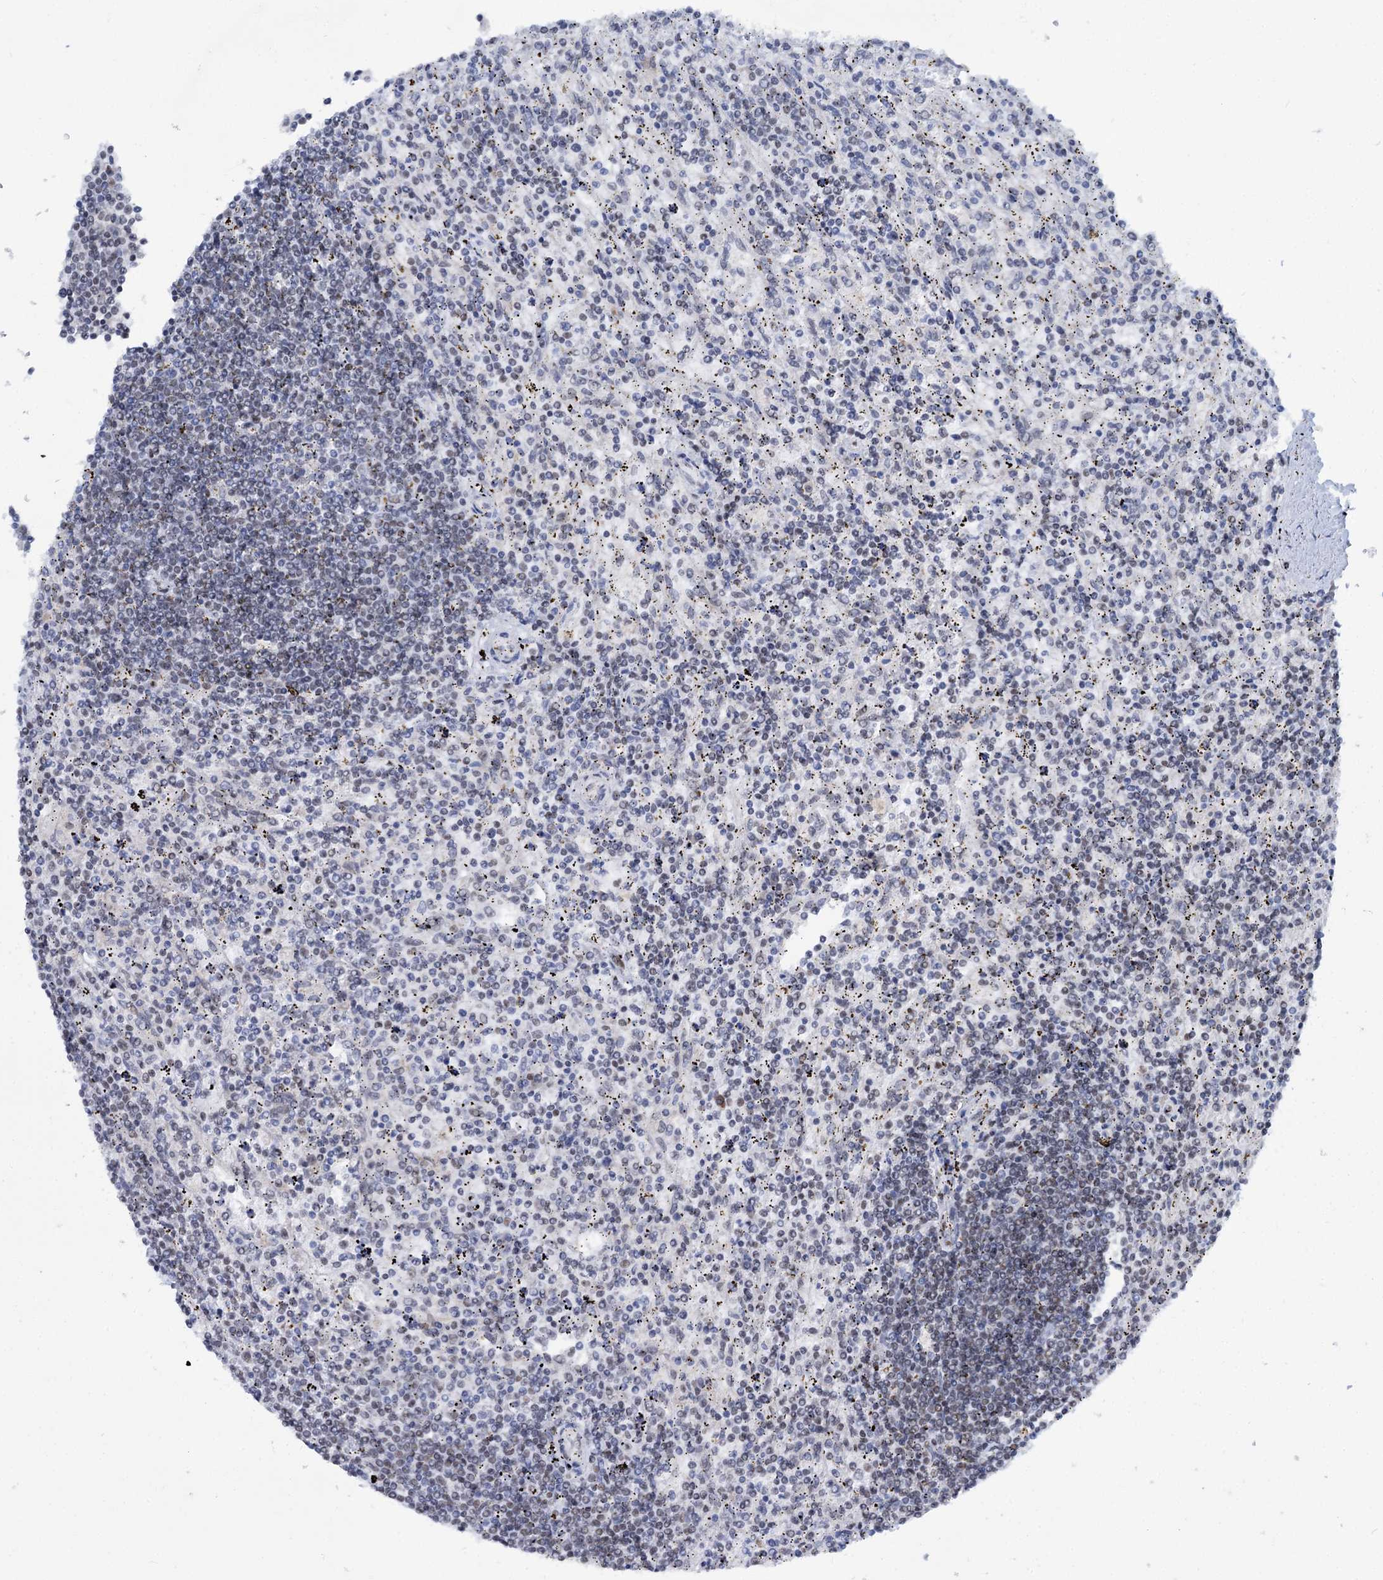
{"staining": {"intensity": "negative", "quantity": "none", "location": "none"}, "tissue": "lymphoma", "cell_type": "Tumor cells", "image_type": "cancer", "snomed": [{"axis": "morphology", "description": "Malignant lymphoma, non-Hodgkin's type, Low grade"}, {"axis": "topography", "description": "Spleen"}], "caption": "This is a image of IHC staining of lymphoma, which shows no expression in tumor cells.", "gene": "SREK1", "patient": {"sex": "male", "age": 76}}